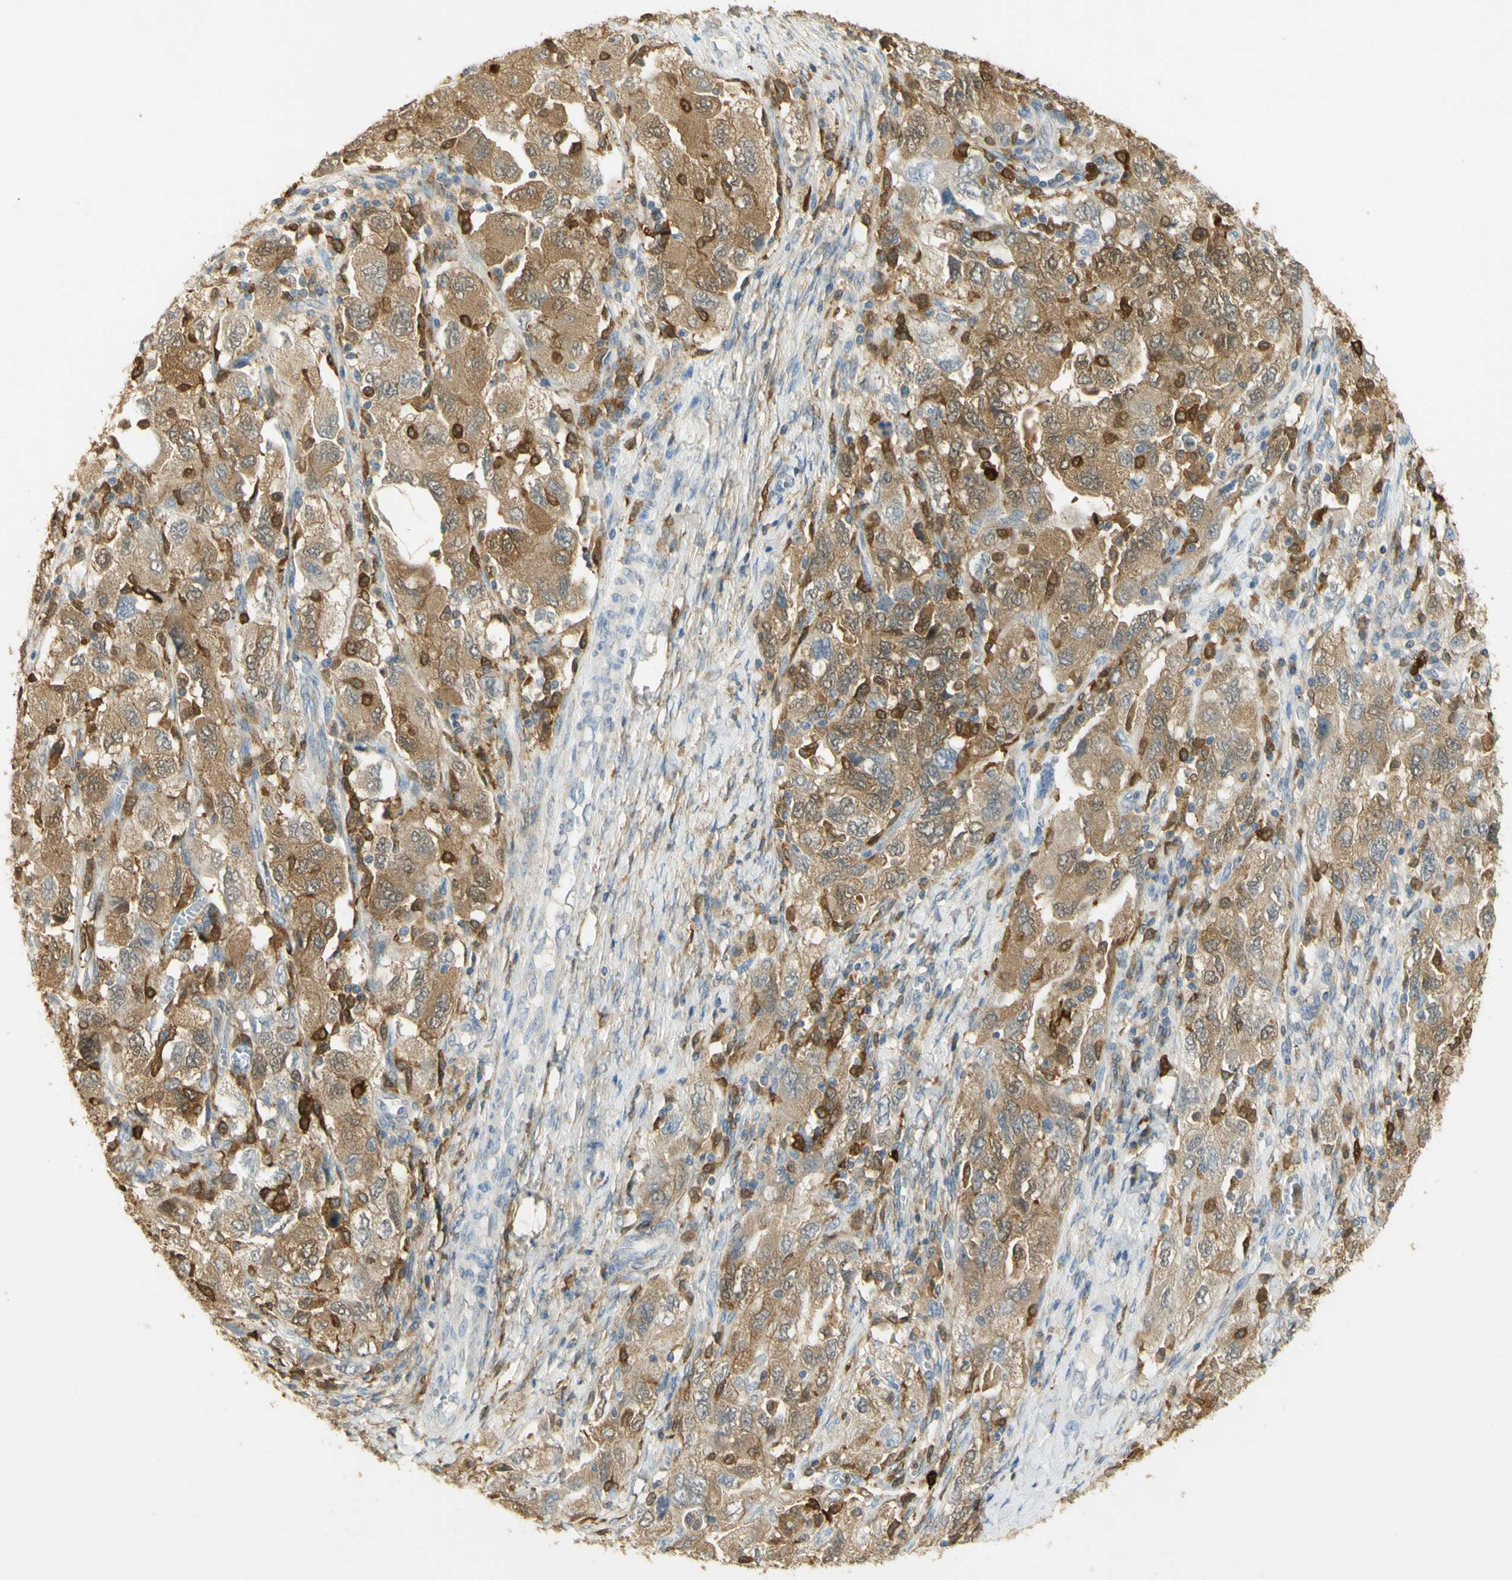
{"staining": {"intensity": "moderate", "quantity": ">75%", "location": "cytoplasmic/membranous"}, "tissue": "ovarian cancer", "cell_type": "Tumor cells", "image_type": "cancer", "snomed": [{"axis": "morphology", "description": "Carcinoma, NOS"}, {"axis": "morphology", "description": "Cystadenocarcinoma, serous, NOS"}, {"axis": "topography", "description": "Ovary"}], "caption": "An IHC micrograph of tumor tissue is shown. Protein staining in brown shows moderate cytoplasmic/membranous positivity in ovarian carcinoma within tumor cells.", "gene": "PAK1", "patient": {"sex": "female", "age": 69}}